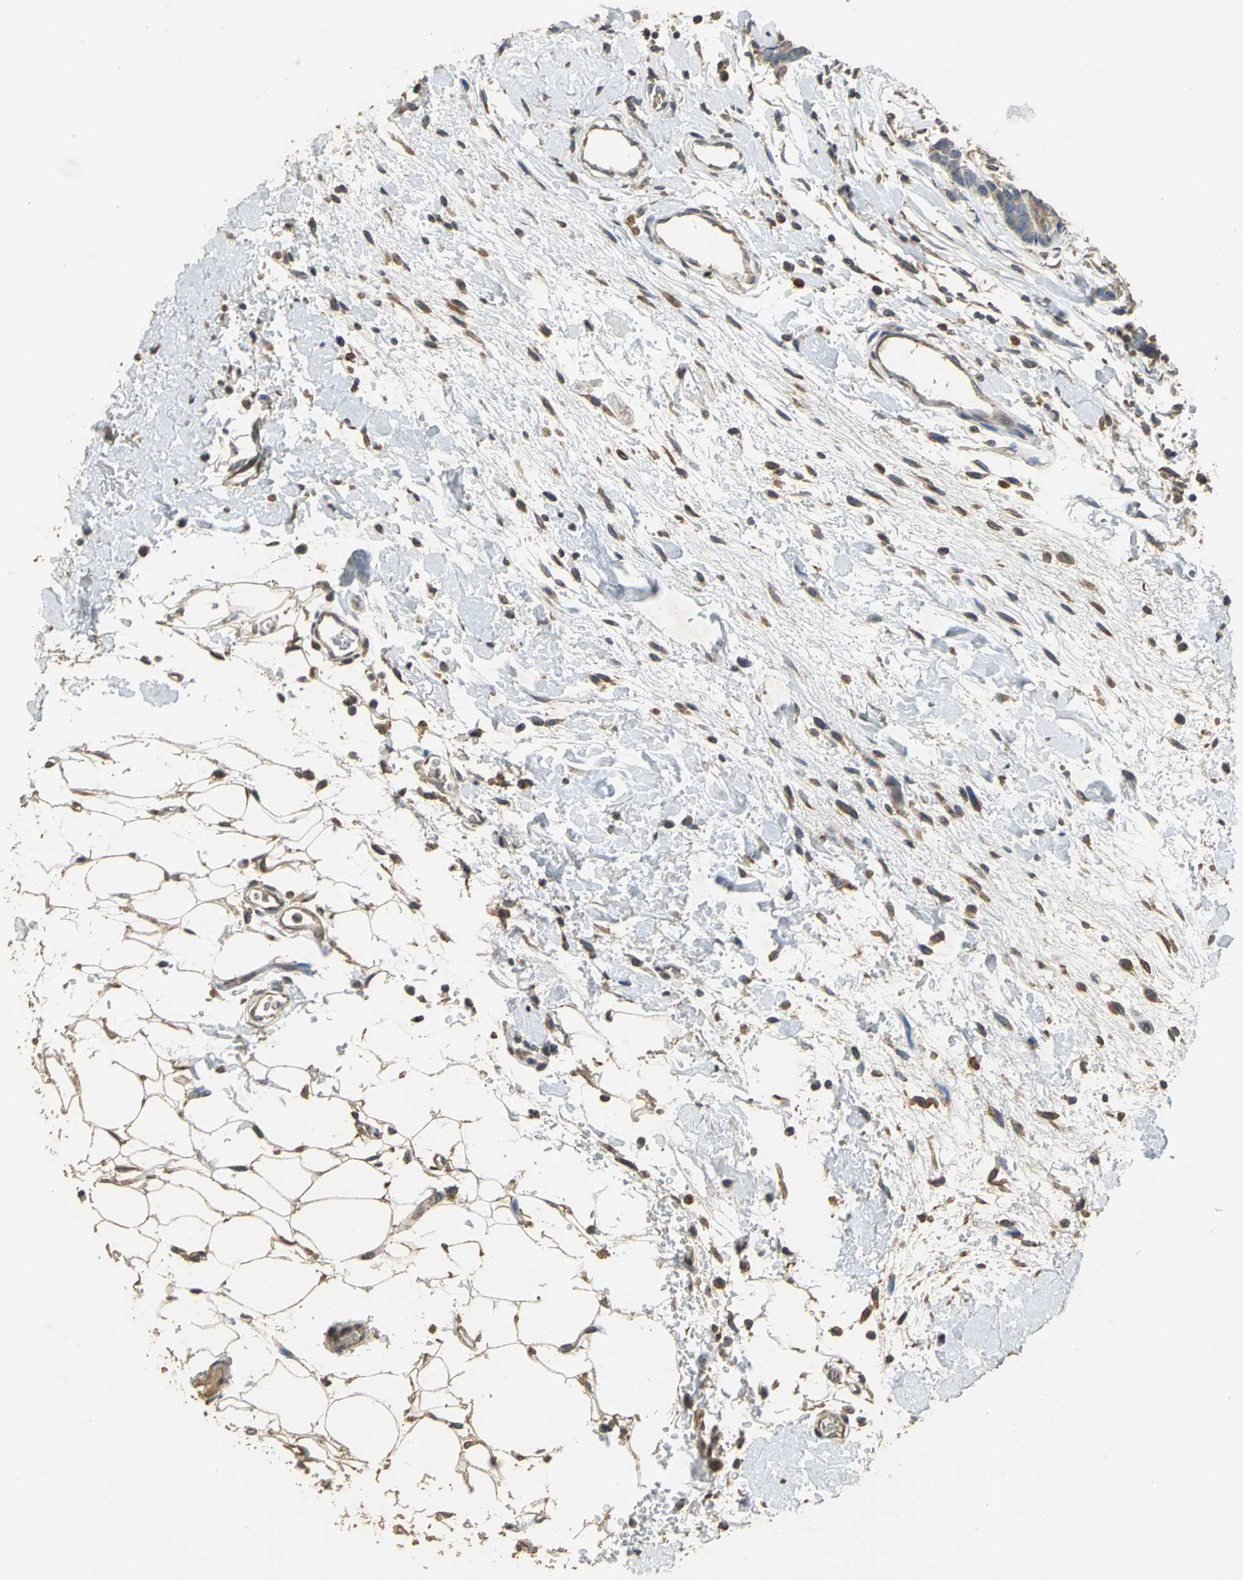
{"staining": {"intensity": "weak", "quantity": ">75%", "location": "cytoplasmic/membranous"}, "tissue": "breast cancer", "cell_type": "Tumor cells", "image_type": "cancer", "snomed": [{"axis": "morphology", "description": "Duct carcinoma"}, {"axis": "topography", "description": "Breast"}], "caption": "Breast cancer (invasive ductal carcinoma) was stained to show a protein in brown. There is low levels of weak cytoplasmic/membranous positivity in approximately >75% of tumor cells. (Stains: DAB (3,3'-diaminobenzidine) in brown, nuclei in blue, Microscopy: brightfield microscopy at high magnification).", "gene": "ACSL4", "patient": {"sex": "female", "age": 87}}